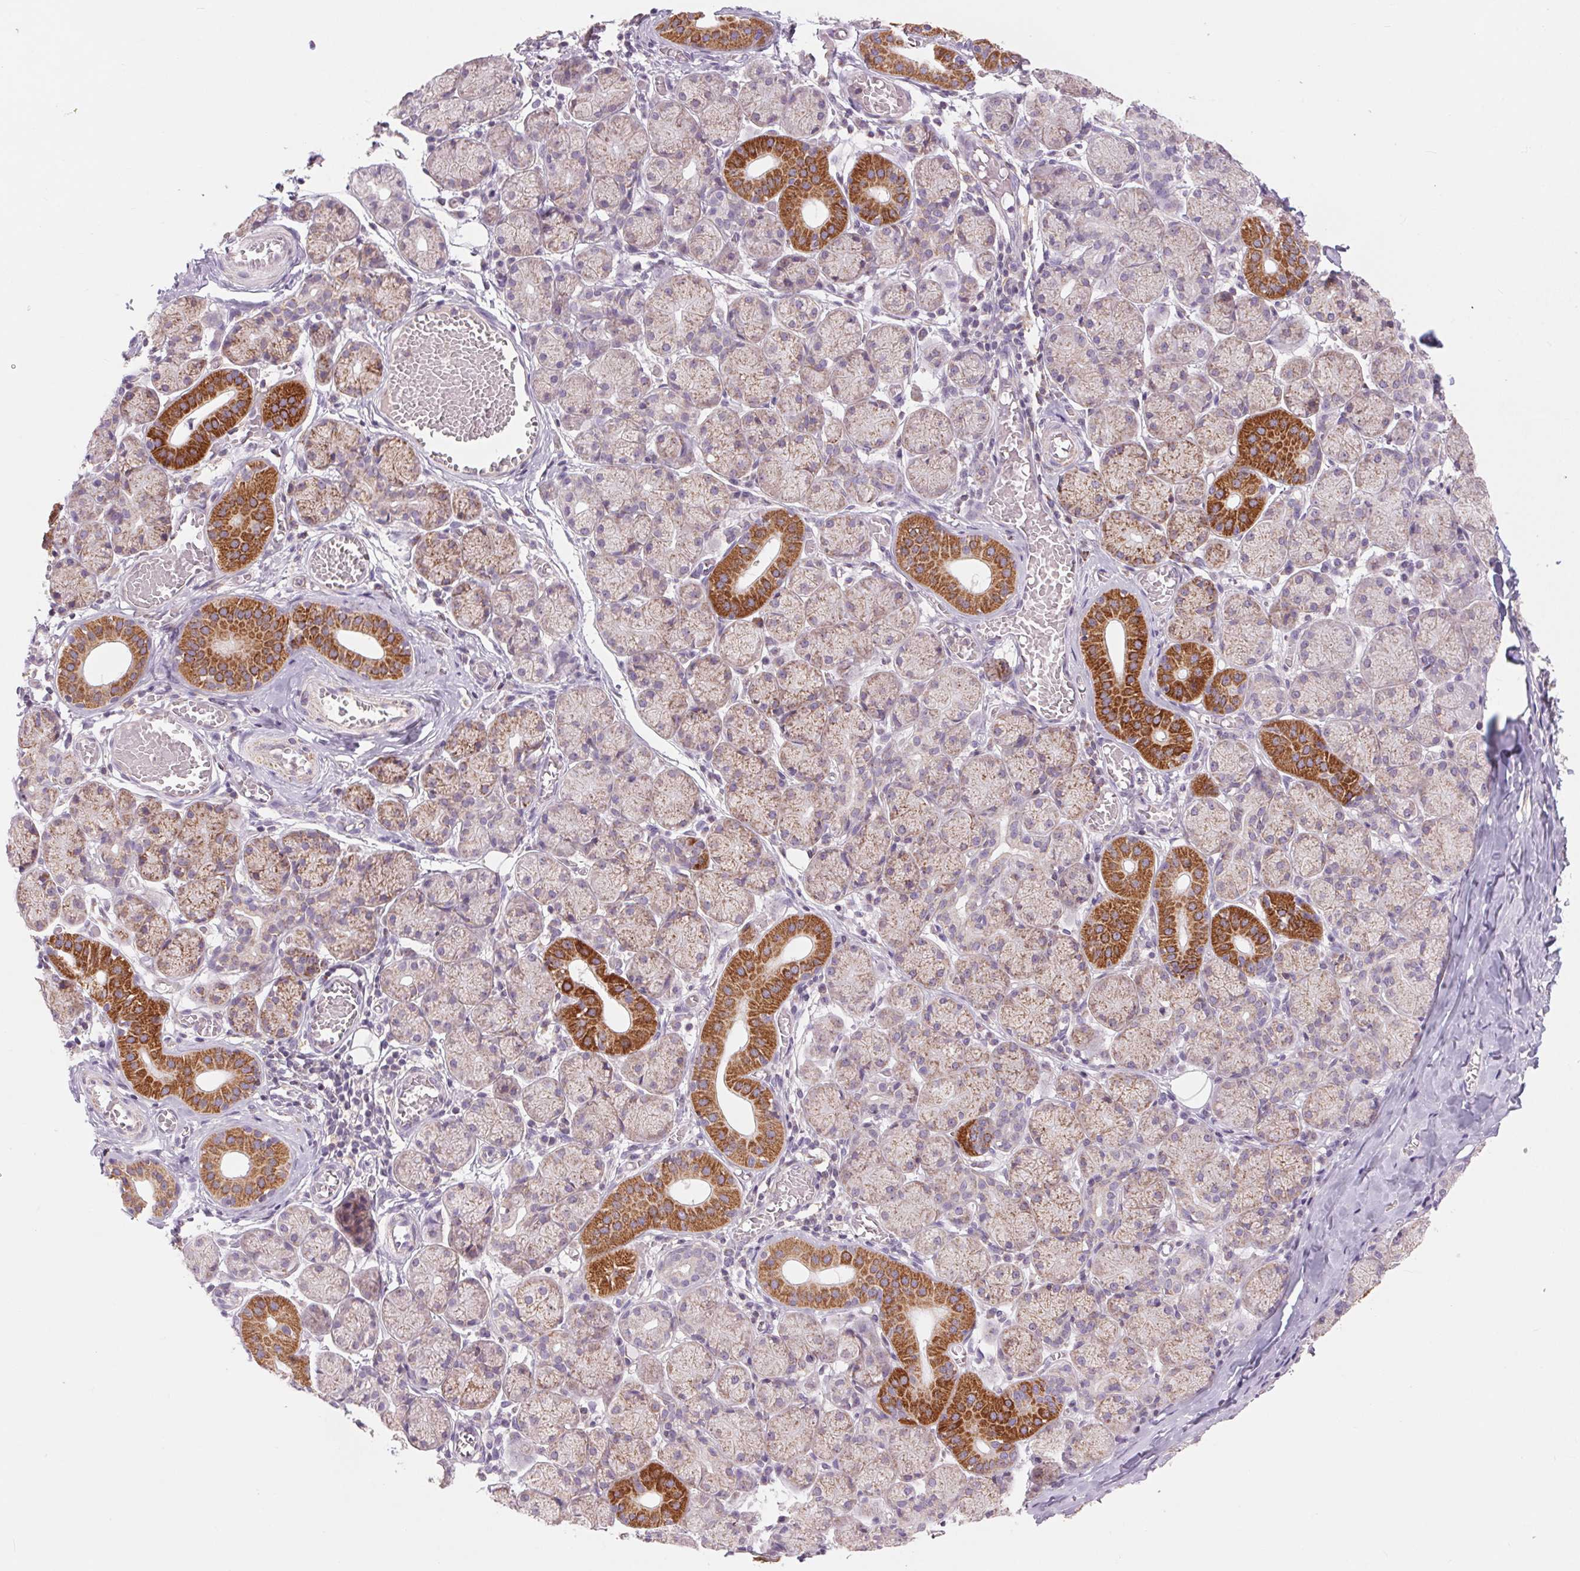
{"staining": {"intensity": "strong", "quantity": "<25%", "location": "cytoplasmic/membranous"}, "tissue": "salivary gland", "cell_type": "Glandular cells", "image_type": "normal", "snomed": [{"axis": "morphology", "description": "Normal tissue, NOS"}, {"axis": "topography", "description": "Salivary gland"}, {"axis": "topography", "description": "Peripheral nerve tissue"}], "caption": "Salivary gland stained for a protein reveals strong cytoplasmic/membranous positivity in glandular cells. (Stains: DAB in brown, nuclei in blue, Microscopy: brightfield microscopy at high magnification).", "gene": "COX6A1", "patient": {"sex": "female", "age": 24}}